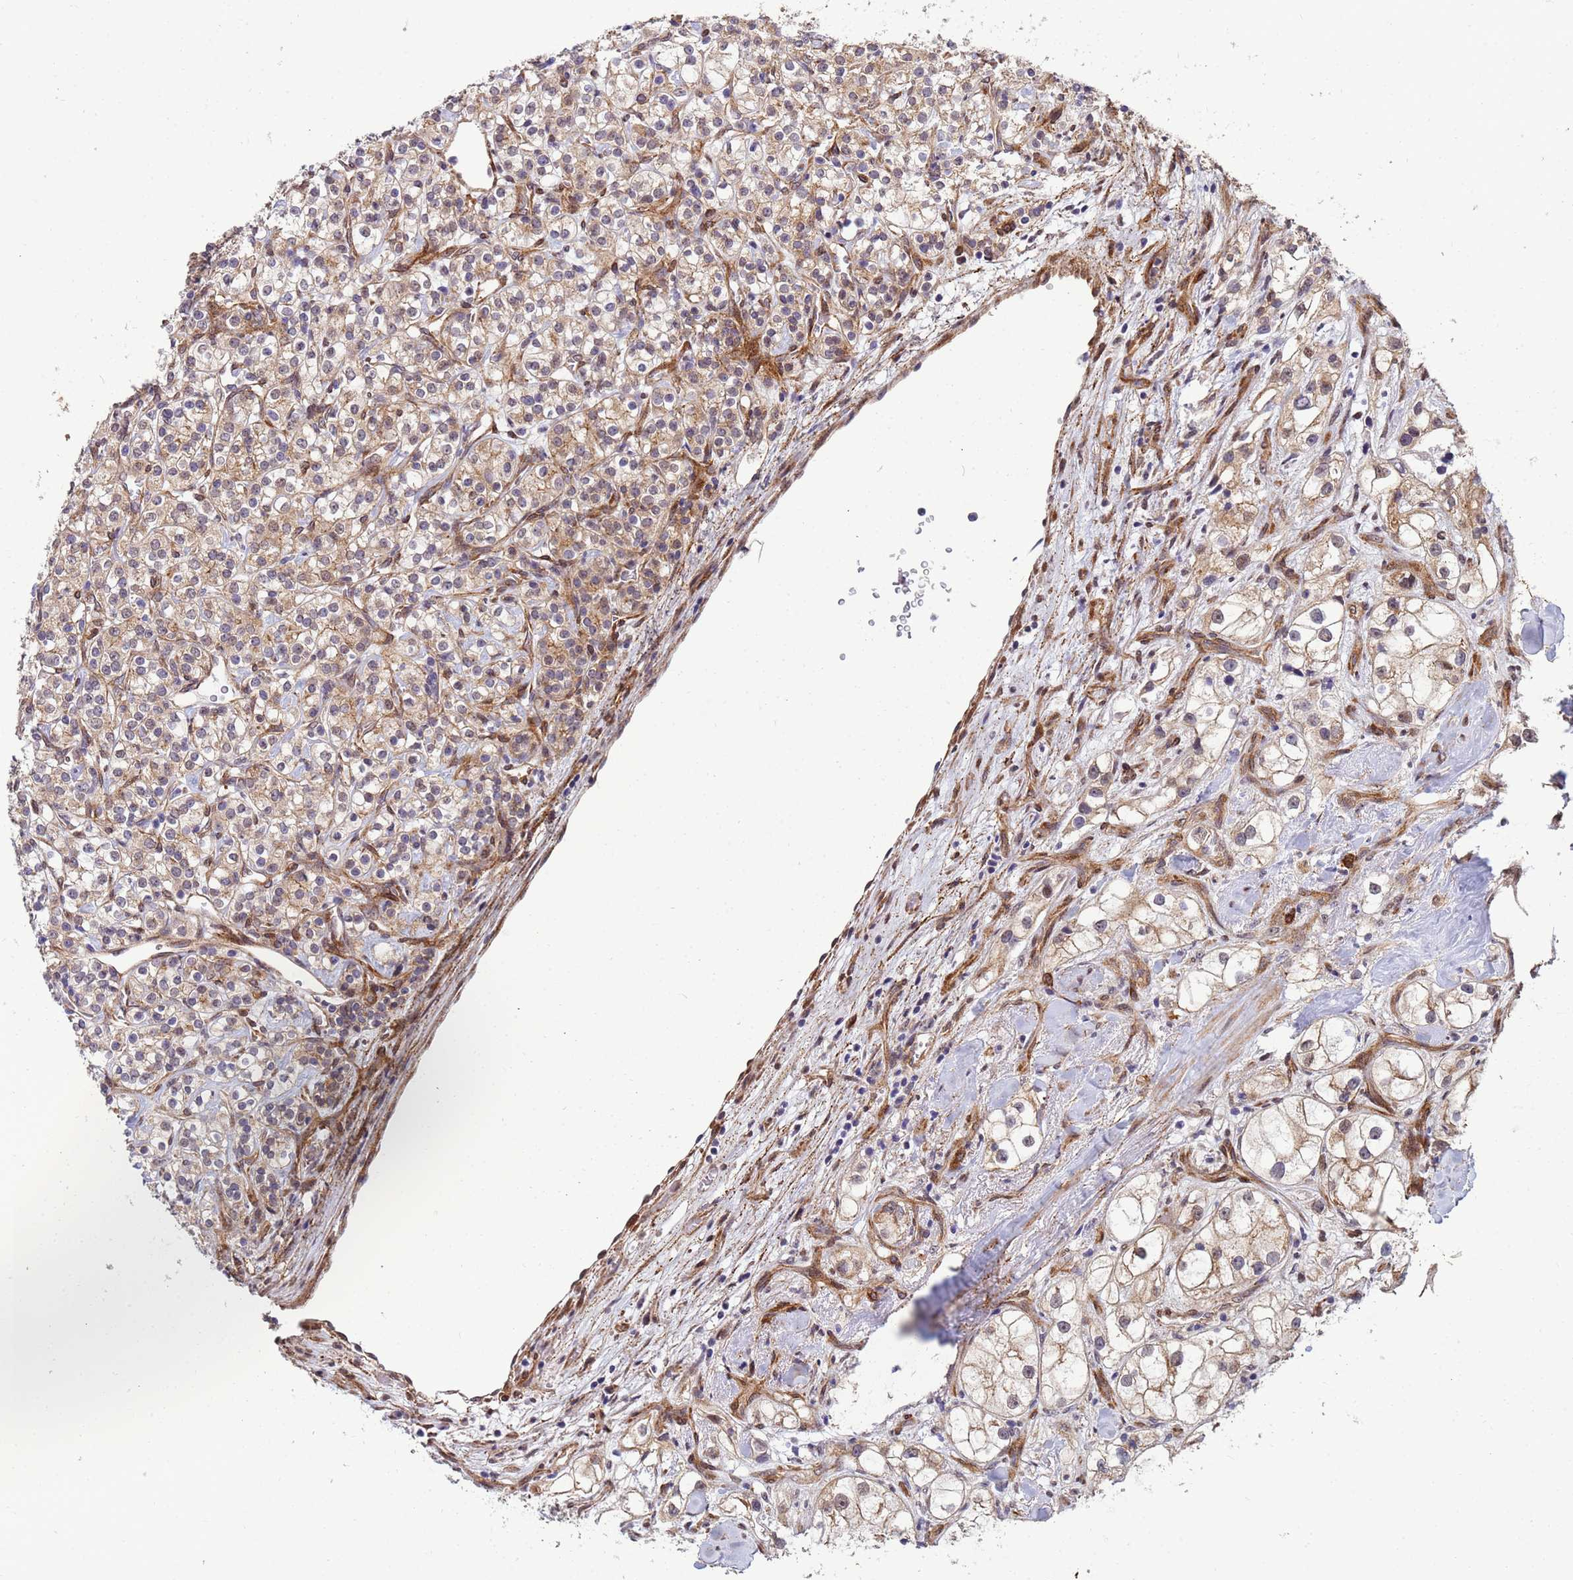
{"staining": {"intensity": "weak", "quantity": ">75%", "location": "cytoplasmic/membranous"}, "tissue": "renal cancer", "cell_type": "Tumor cells", "image_type": "cancer", "snomed": [{"axis": "morphology", "description": "Adenocarcinoma, NOS"}, {"axis": "topography", "description": "Kidney"}], "caption": "Renal cancer stained with a brown dye exhibits weak cytoplasmic/membranous positive positivity in about >75% of tumor cells.", "gene": "TRIP6", "patient": {"sex": "male", "age": 77}}